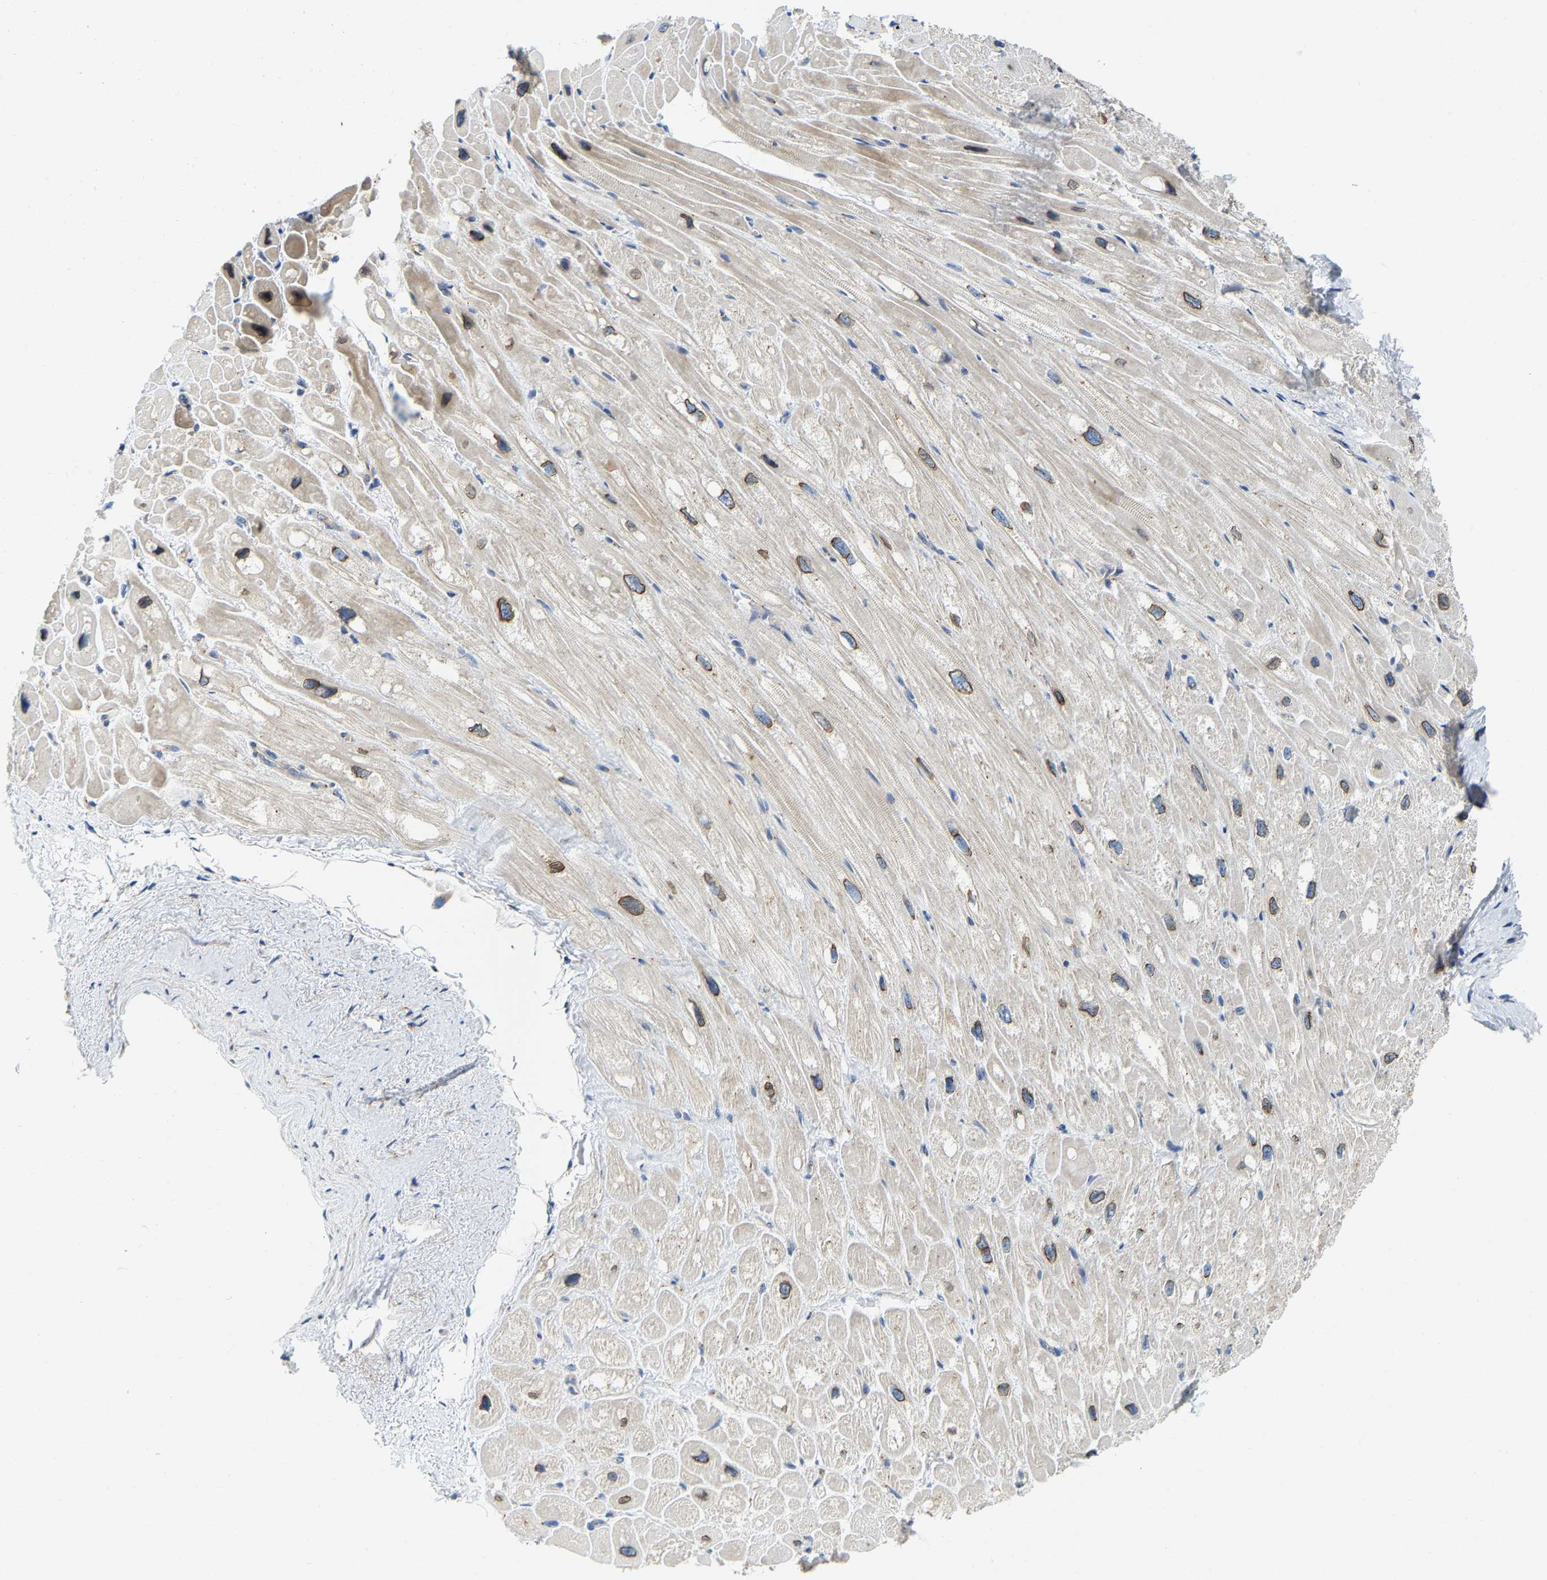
{"staining": {"intensity": "moderate", "quantity": "25%-75%", "location": "cytoplasmic/membranous"}, "tissue": "heart muscle", "cell_type": "Cardiomyocytes", "image_type": "normal", "snomed": [{"axis": "morphology", "description": "Normal tissue, NOS"}, {"axis": "topography", "description": "Heart"}], "caption": "Moderate cytoplasmic/membranous protein positivity is identified in about 25%-75% of cardiomyocytes in heart muscle.", "gene": "PCNT", "patient": {"sex": "male", "age": 49}}